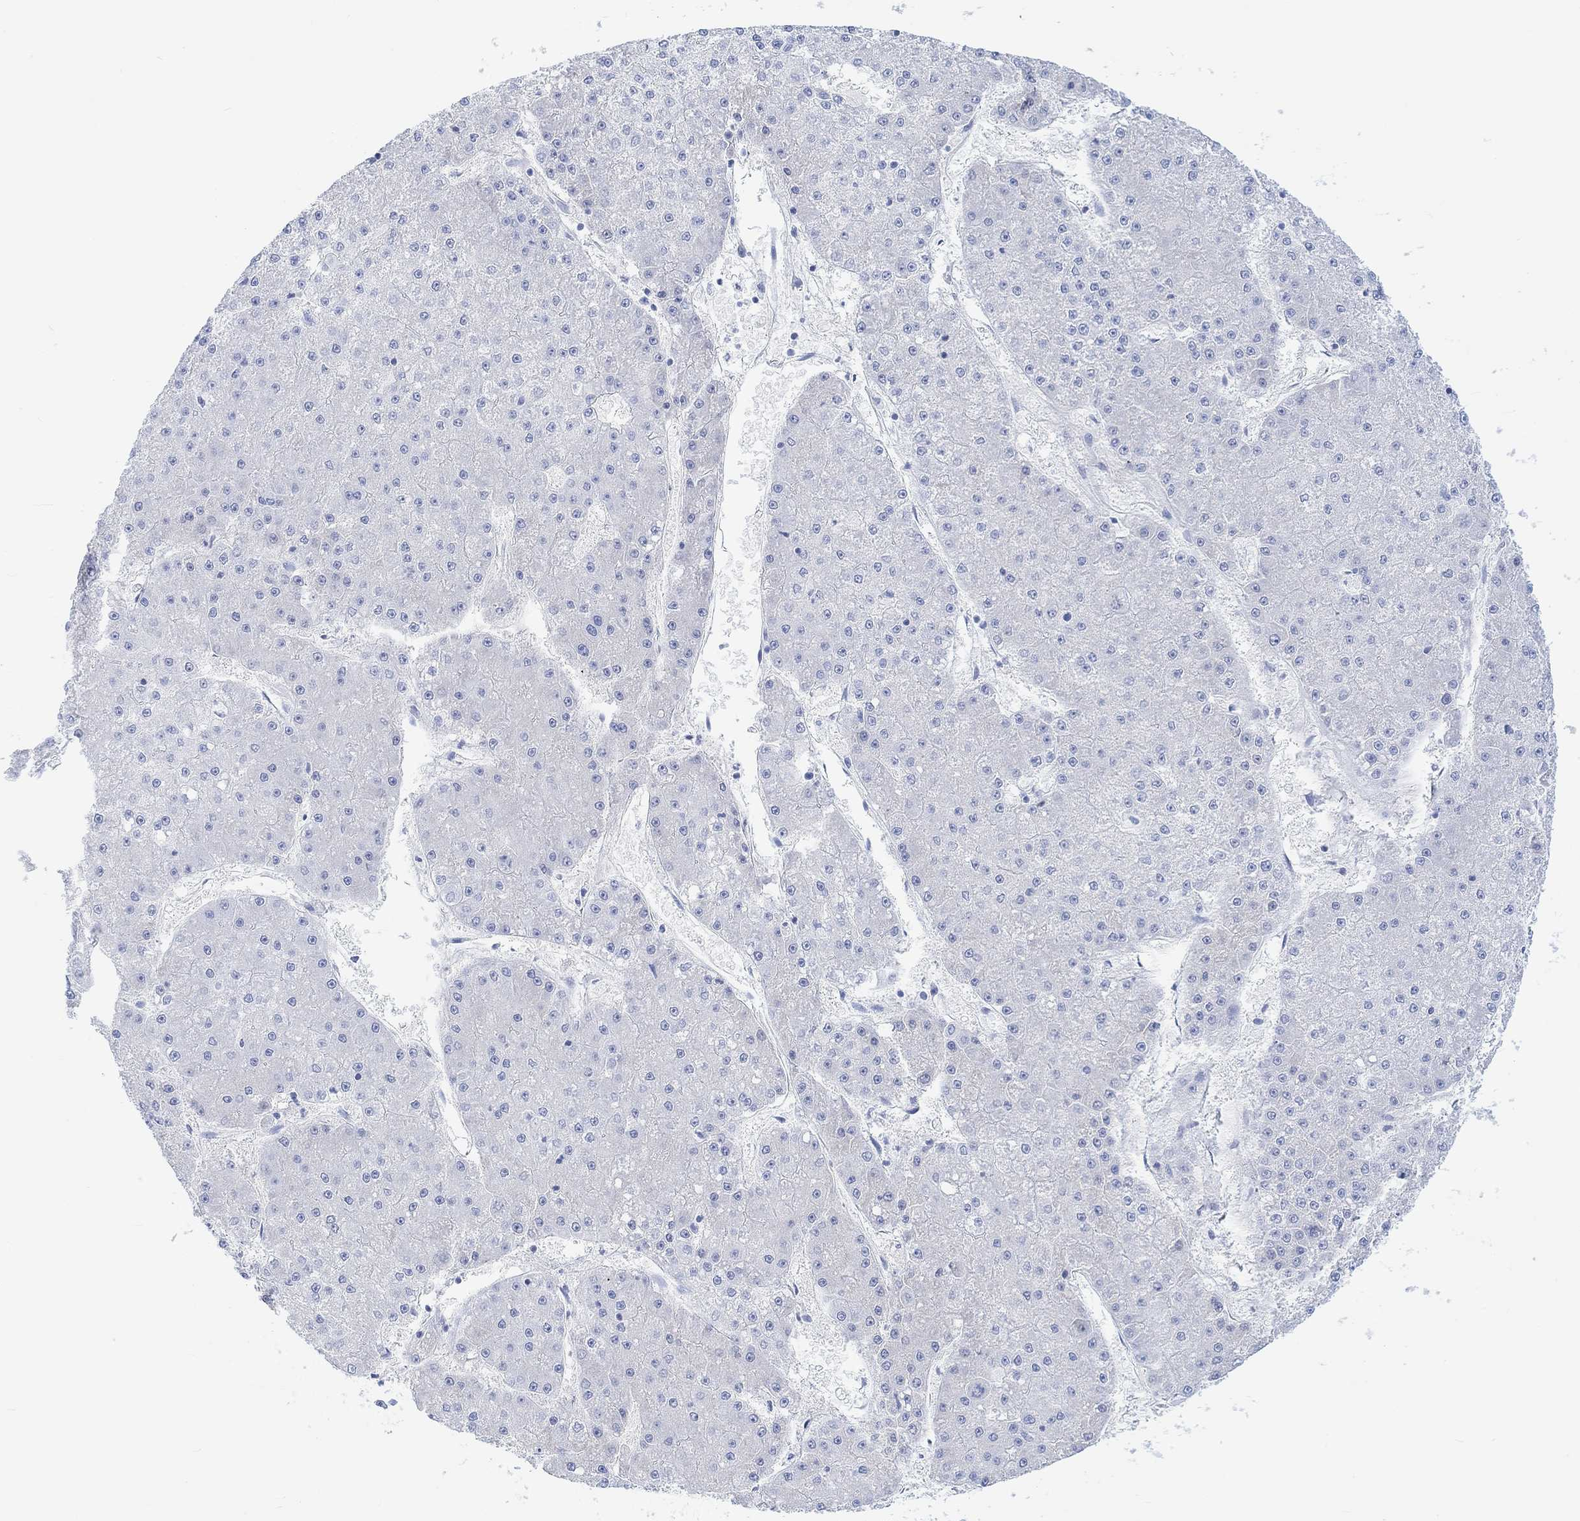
{"staining": {"intensity": "negative", "quantity": "none", "location": "none"}, "tissue": "liver cancer", "cell_type": "Tumor cells", "image_type": "cancer", "snomed": [{"axis": "morphology", "description": "Carcinoma, Hepatocellular, NOS"}, {"axis": "topography", "description": "Liver"}], "caption": "This is an IHC image of human liver cancer (hepatocellular carcinoma). There is no positivity in tumor cells.", "gene": "CALCA", "patient": {"sex": "male", "age": 73}}